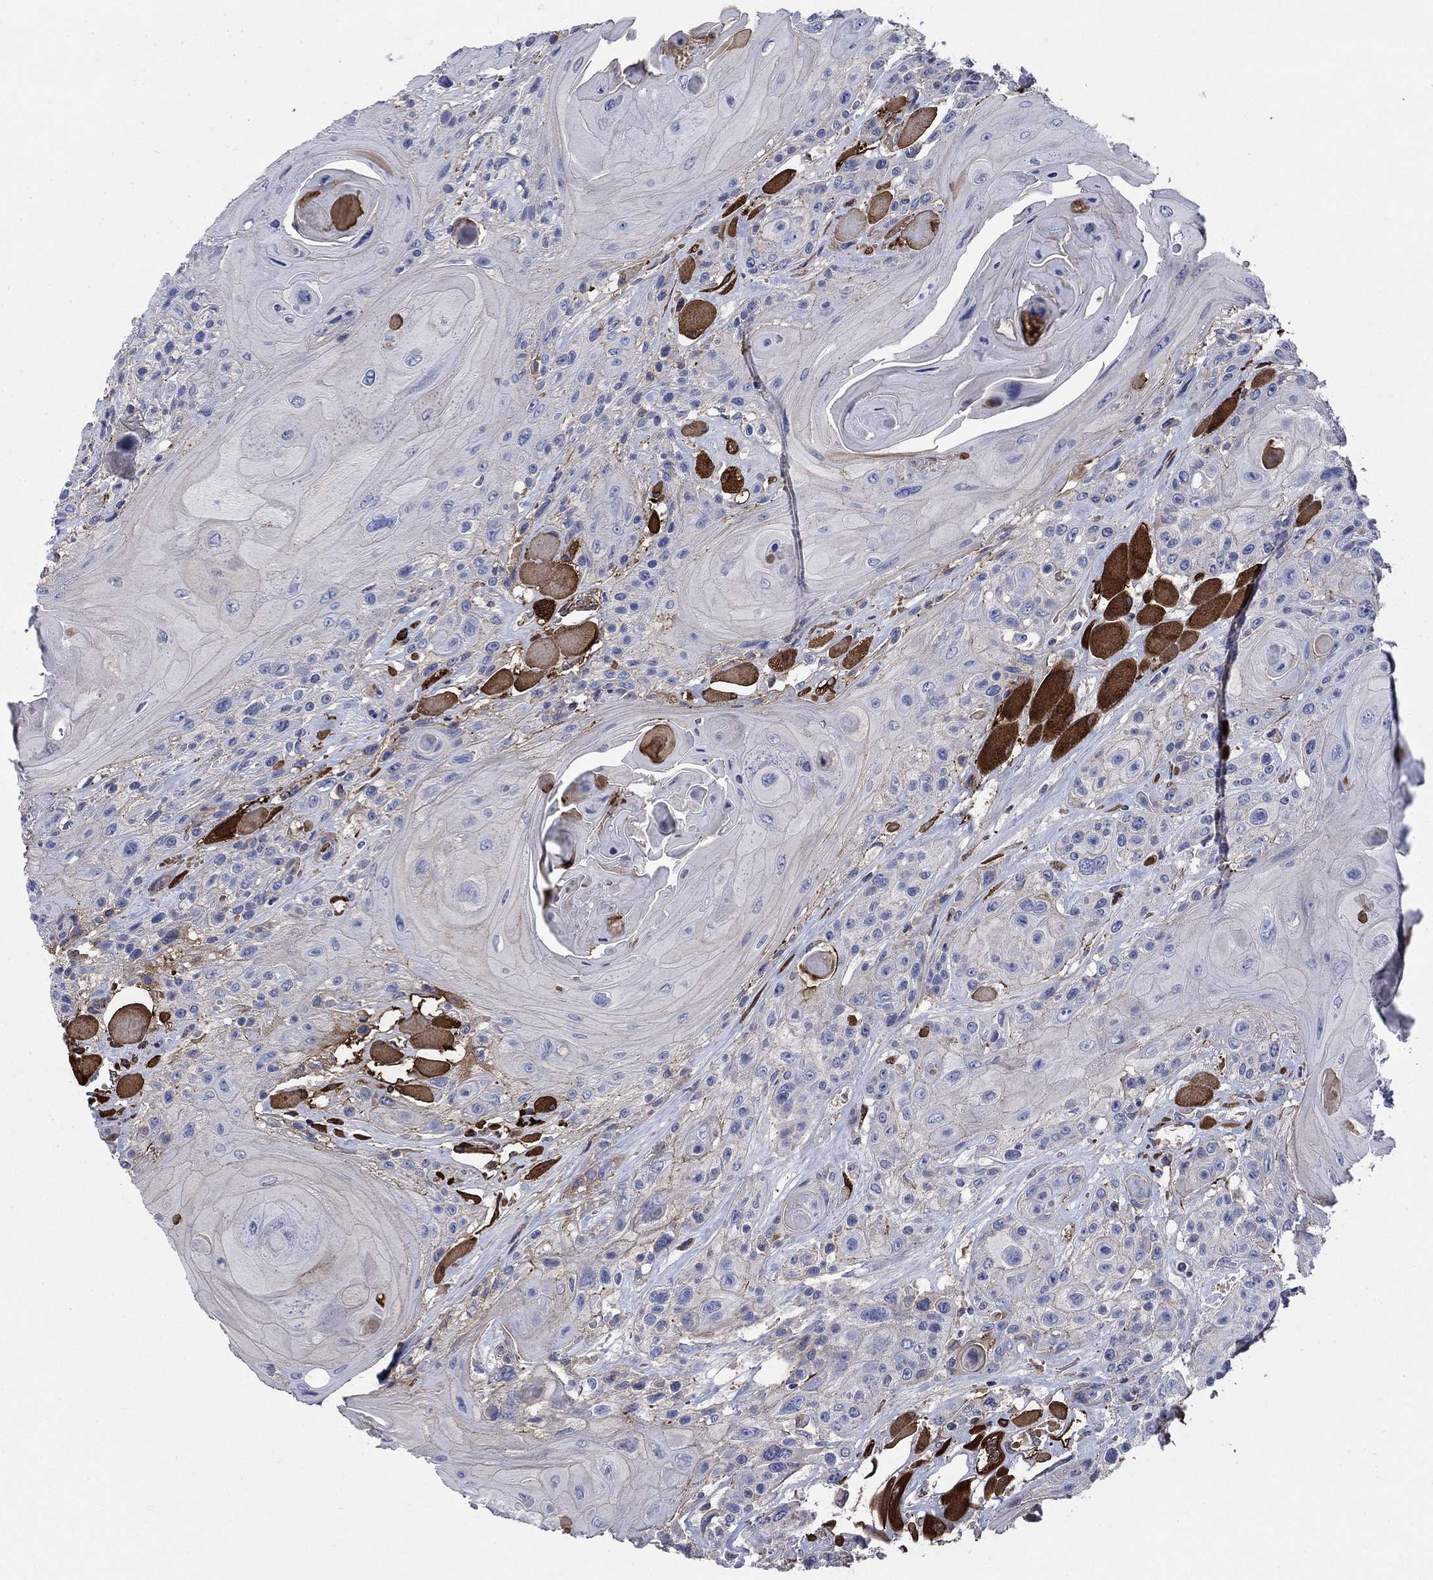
{"staining": {"intensity": "negative", "quantity": "none", "location": "none"}, "tissue": "head and neck cancer", "cell_type": "Tumor cells", "image_type": "cancer", "snomed": [{"axis": "morphology", "description": "Squamous cell carcinoma, NOS"}, {"axis": "topography", "description": "Head-Neck"}], "caption": "This is an IHC photomicrograph of human head and neck cancer (squamous cell carcinoma). There is no positivity in tumor cells.", "gene": "FLNC", "patient": {"sex": "female", "age": 59}}